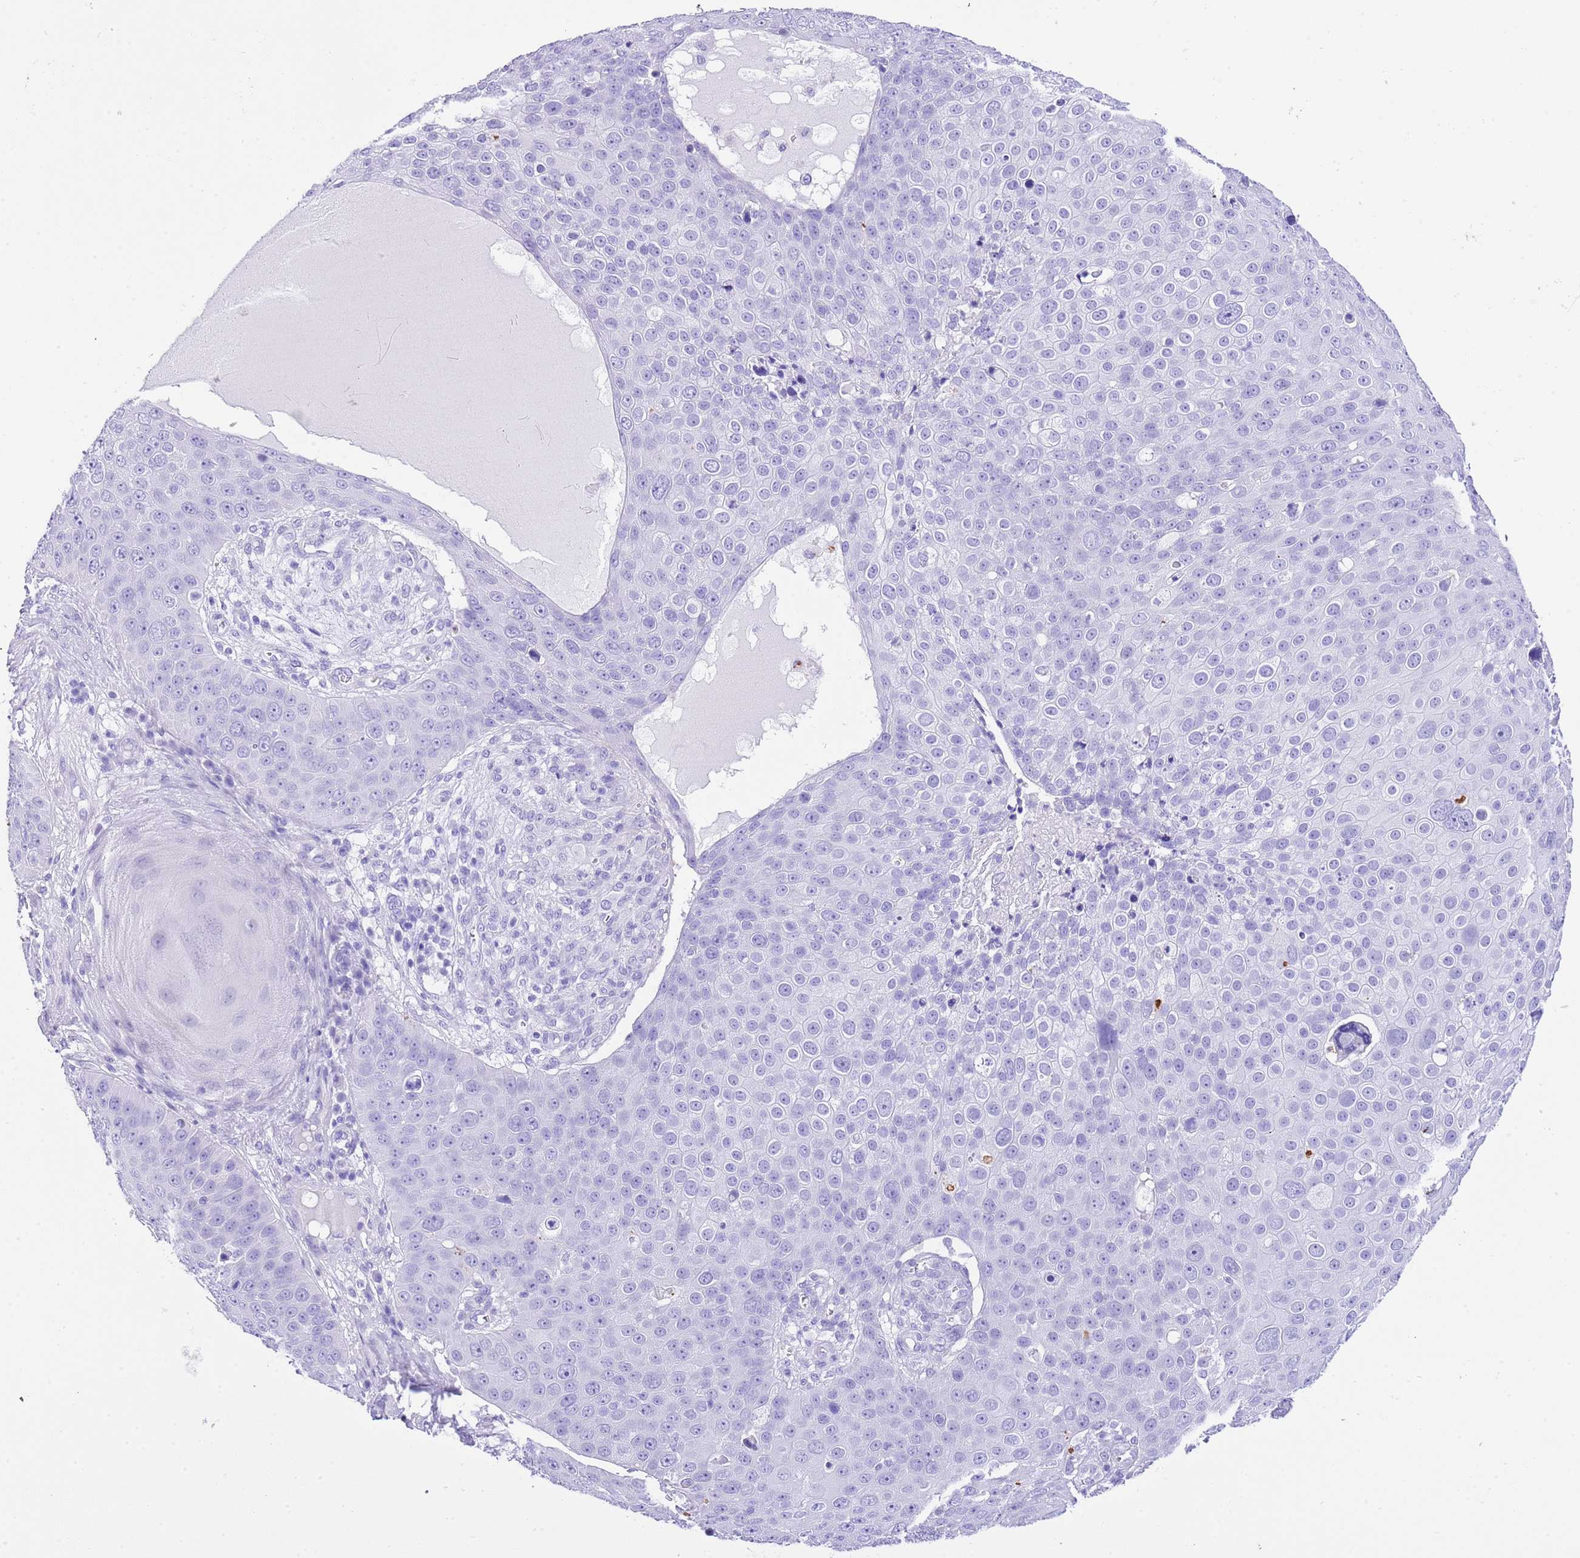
{"staining": {"intensity": "negative", "quantity": "none", "location": "none"}, "tissue": "skin cancer", "cell_type": "Tumor cells", "image_type": "cancer", "snomed": [{"axis": "morphology", "description": "Squamous cell carcinoma, NOS"}, {"axis": "topography", "description": "Skin"}], "caption": "DAB immunohistochemical staining of squamous cell carcinoma (skin) displays no significant staining in tumor cells. Nuclei are stained in blue.", "gene": "KCNC1", "patient": {"sex": "male", "age": 71}}